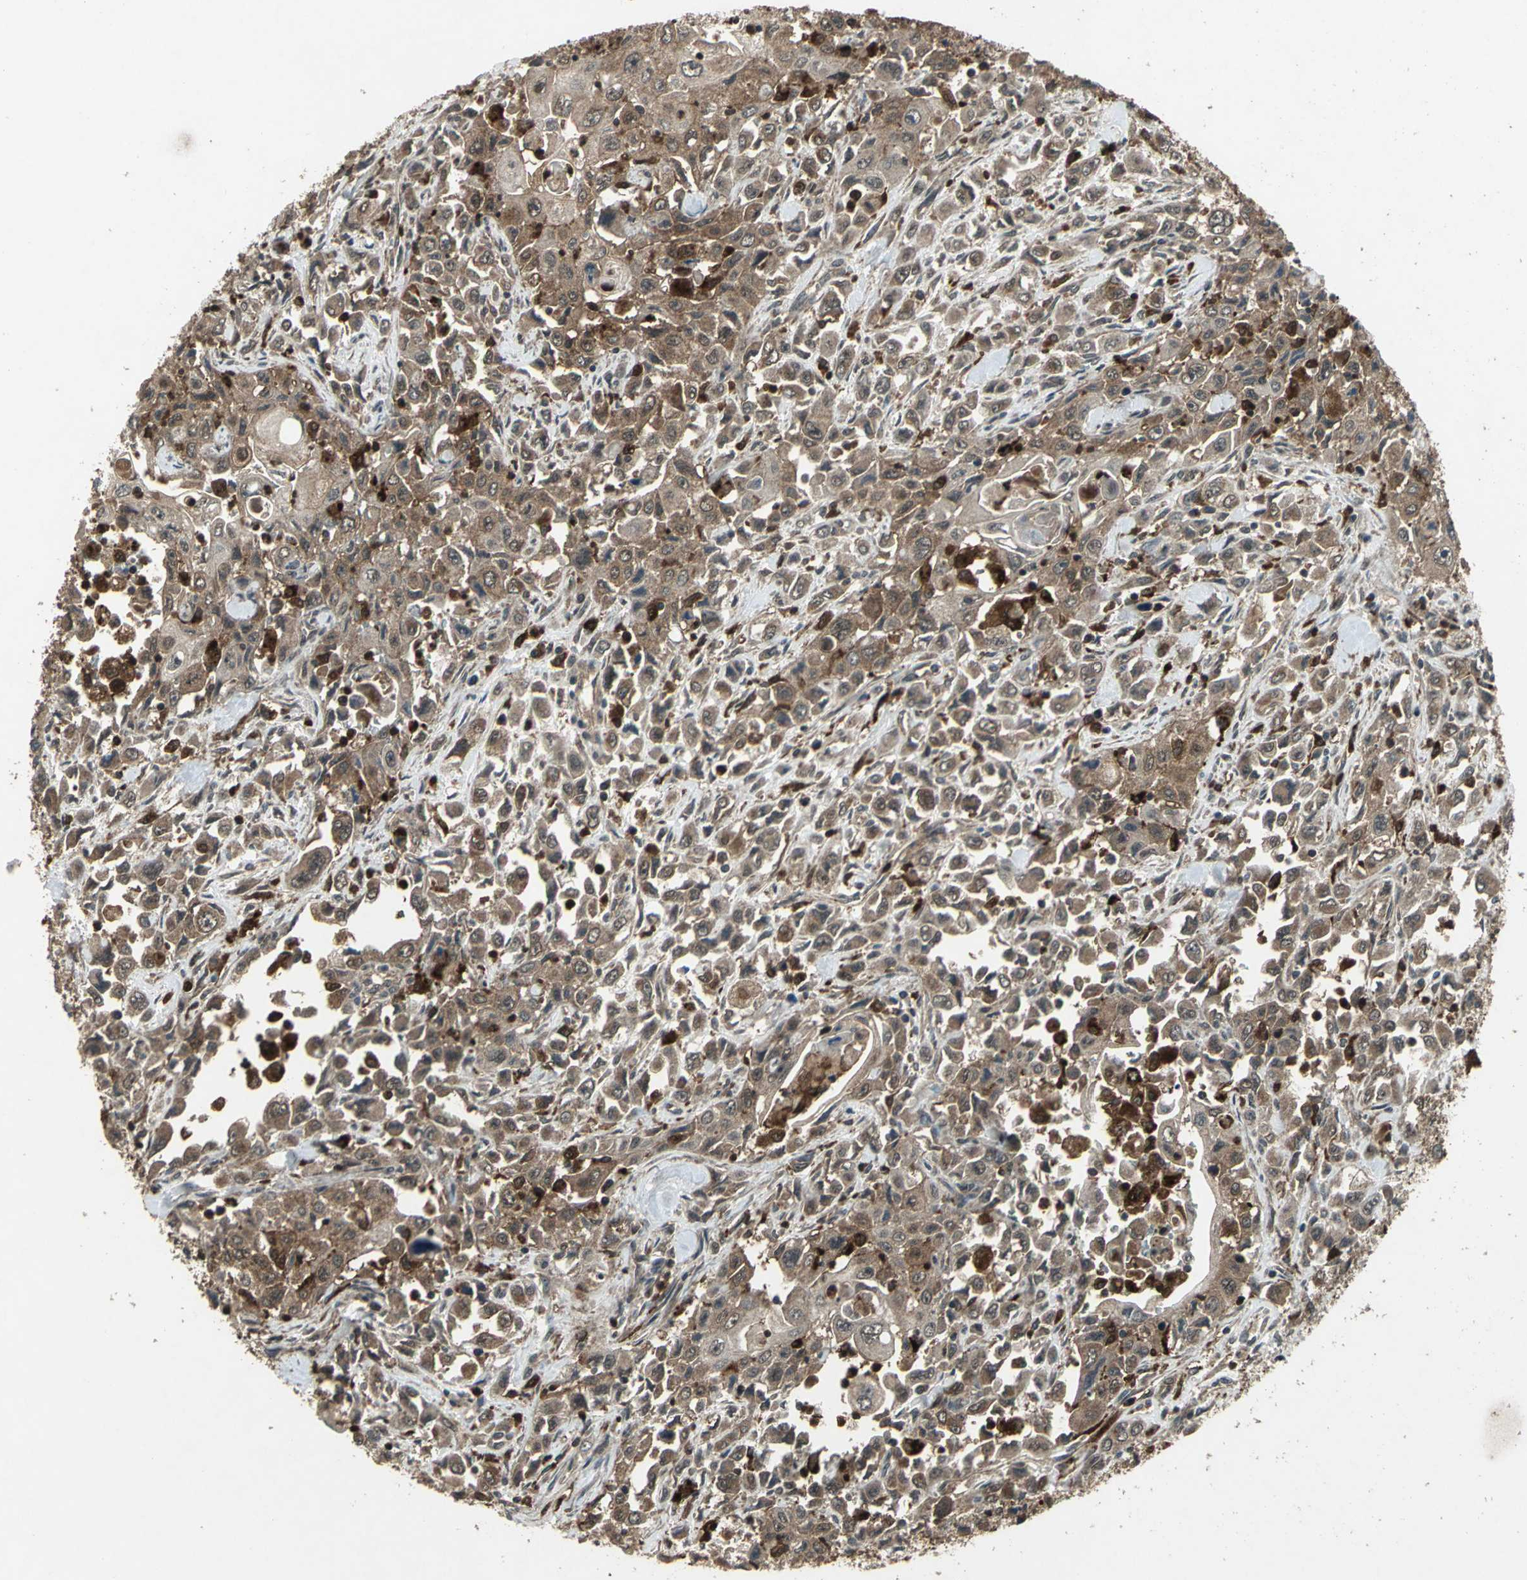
{"staining": {"intensity": "moderate", "quantity": ">75%", "location": "cytoplasmic/membranous"}, "tissue": "pancreatic cancer", "cell_type": "Tumor cells", "image_type": "cancer", "snomed": [{"axis": "morphology", "description": "Adenocarcinoma, NOS"}, {"axis": "topography", "description": "Pancreas"}], "caption": "The micrograph exhibits a brown stain indicating the presence of a protein in the cytoplasmic/membranous of tumor cells in pancreatic adenocarcinoma. (DAB (3,3'-diaminobenzidine) IHC with brightfield microscopy, high magnification).", "gene": "PYCARD", "patient": {"sex": "male", "age": 70}}